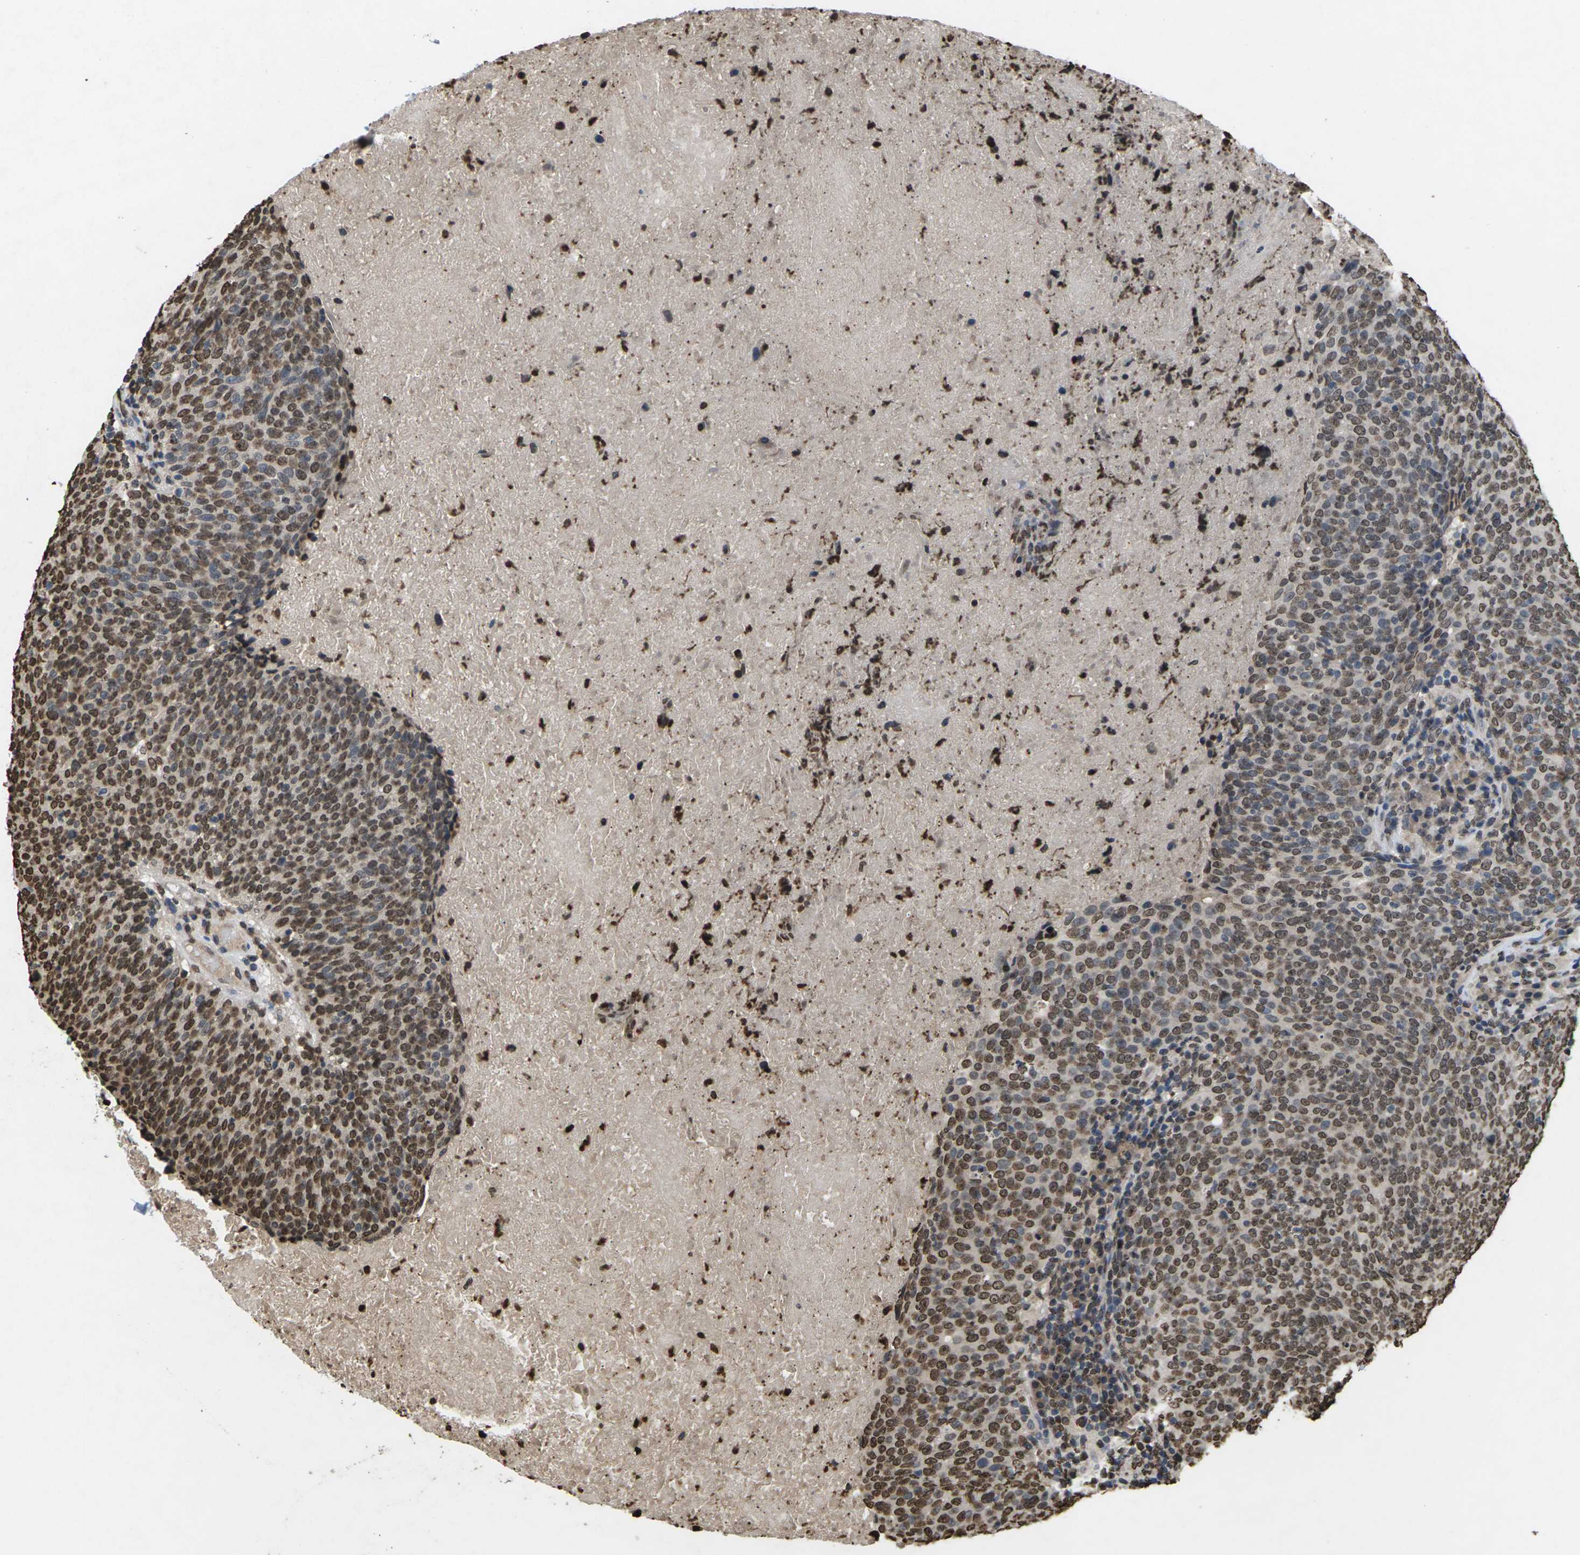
{"staining": {"intensity": "moderate", "quantity": ">75%", "location": "nuclear"}, "tissue": "head and neck cancer", "cell_type": "Tumor cells", "image_type": "cancer", "snomed": [{"axis": "morphology", "description": "Squamous cell carcinoma, NOS"}, {"axis": "morphology", "description": "Squamous cell carcinoma, metastatic, NOS"}, {"axis": "topography", "description": "Lymph node"}, {"axis": "topography", "description": "Head-Neck"}], "caption": "High-magnification brightfield microscopy of metastatic squamous cell carcinoma (head and neck) stained with DAB (3,3'-diaminobenzidine) (brown) and counterstained with hematoxylin (blue). tumor cells exhibit moderate nuclear staining is appreciated in about>75% of cells. The protein is shown in brown color, while the nuclei are stained blue.", "gene": "EMSY", "patient": {"sex": "male", "age": 62}}